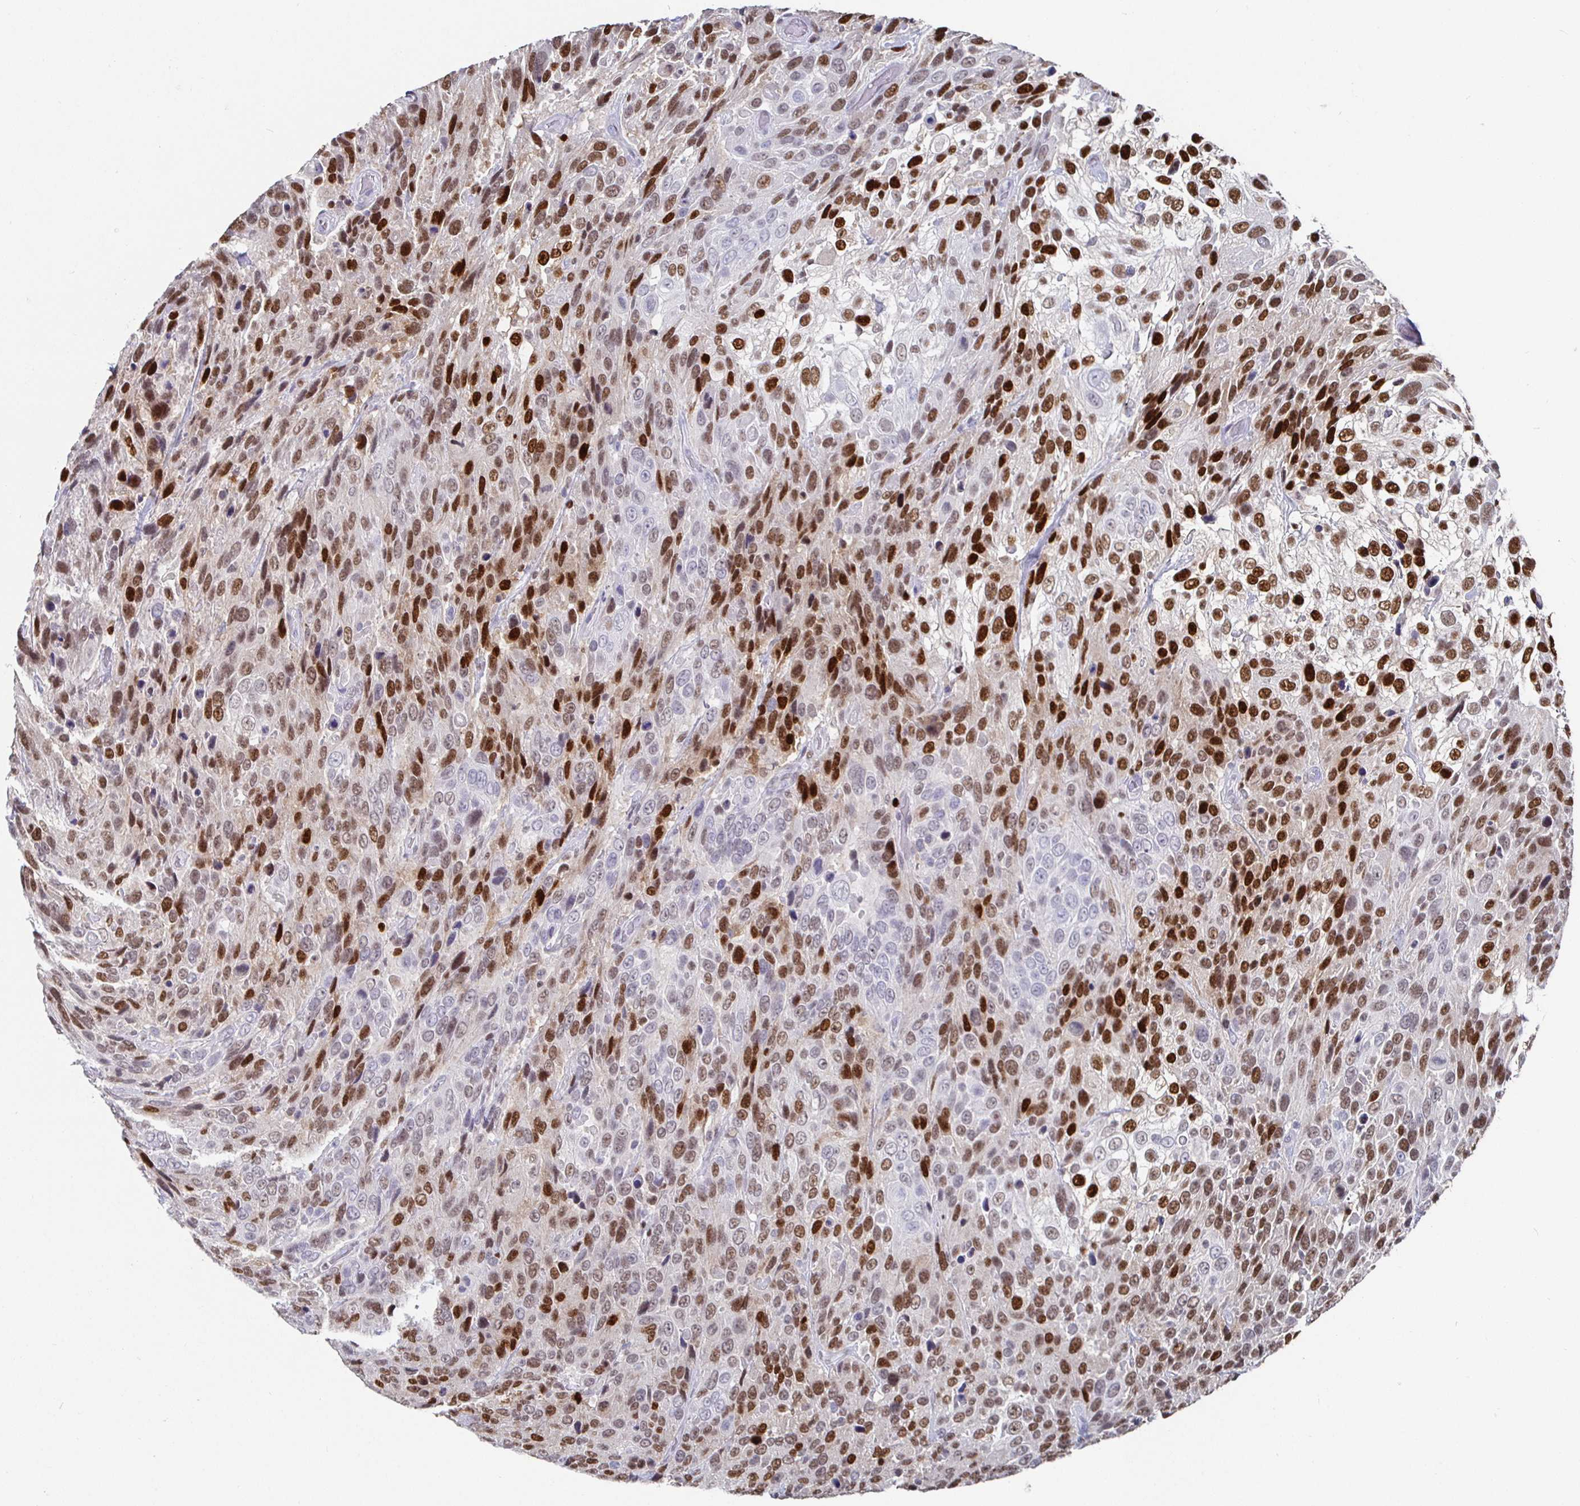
{"staining": {"intensity": "moderate", "quantity": "25%-75%", "location": "nuclear"}, "tissue": "urothelial cancer", "cell_type": "Tumor cells", "image_type": "cancer", "snomed": [{"axis": "morphology", "description": "Urothelial carcinoma, High grade"}, {"axis": "topography", "description": "Urinary bladder"}], "caption": "A high-resolution micrograph shows IHC staining of urothelial cancer, which shows moderate nuclear positivity in approximately 25%-75% of tumor cells. (Stains: DAB in brown, nuclei in blue, Microscopy: brightfield microscopy at high magnification).", "gene": "RUNX2", "patient": {"sex": "female", "age": 70}}